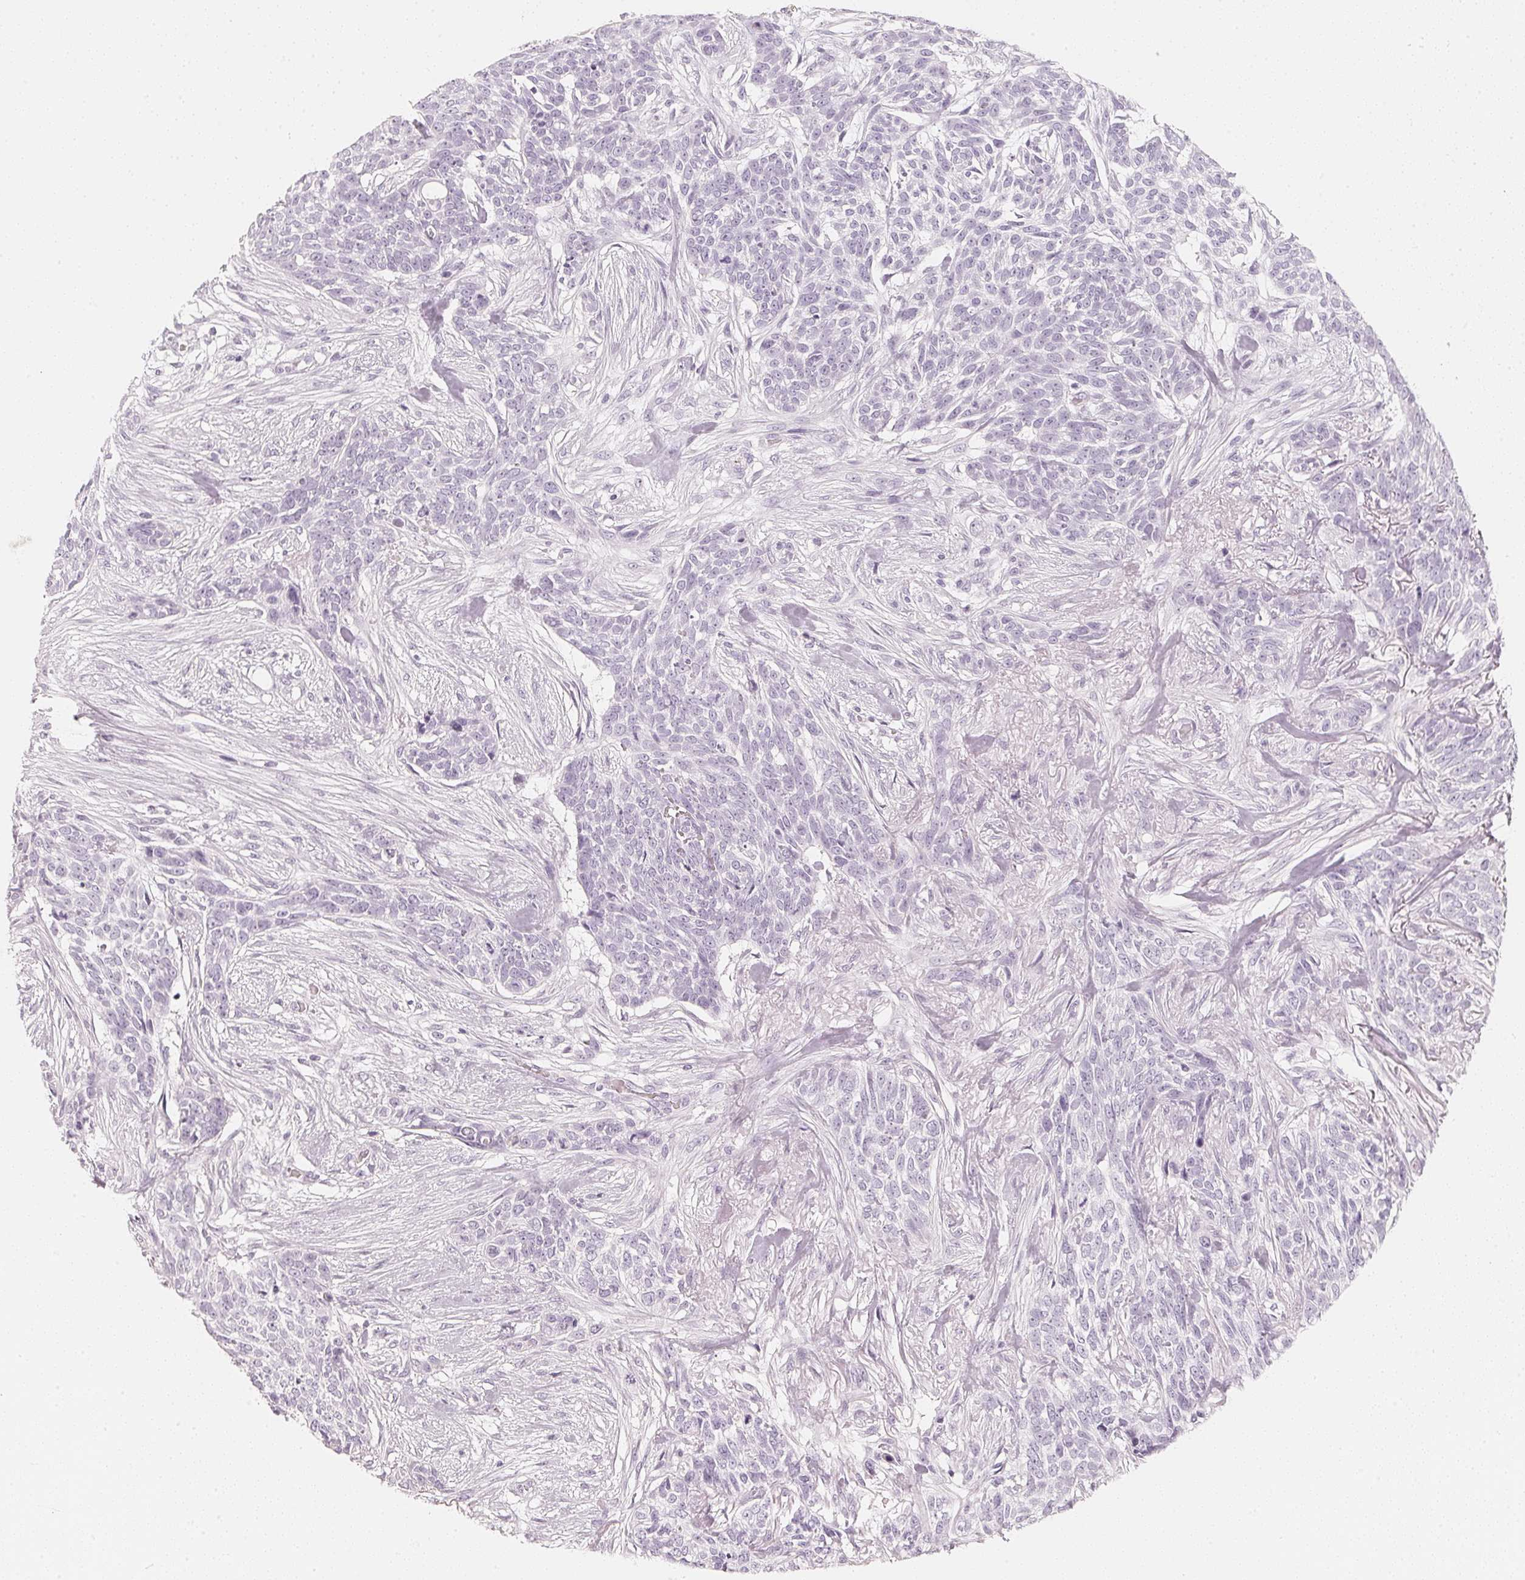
{"staining": {"intensity": "negative", "quantity": "none", "location": "none"}, "tissue": "skin cancer", "cell_type": "Tumor cells", "image_type": "cancer", "snomed": [{"axis": "morphology", "description": "Basal cell carcinoma"}, {"axis": "topography", "description": "Skin"}], "caption": "Tumor cells show no significant positivity in skin cancer.", "gene": "SLC22A8", "patient": {"sex": "male", "age": 74}}